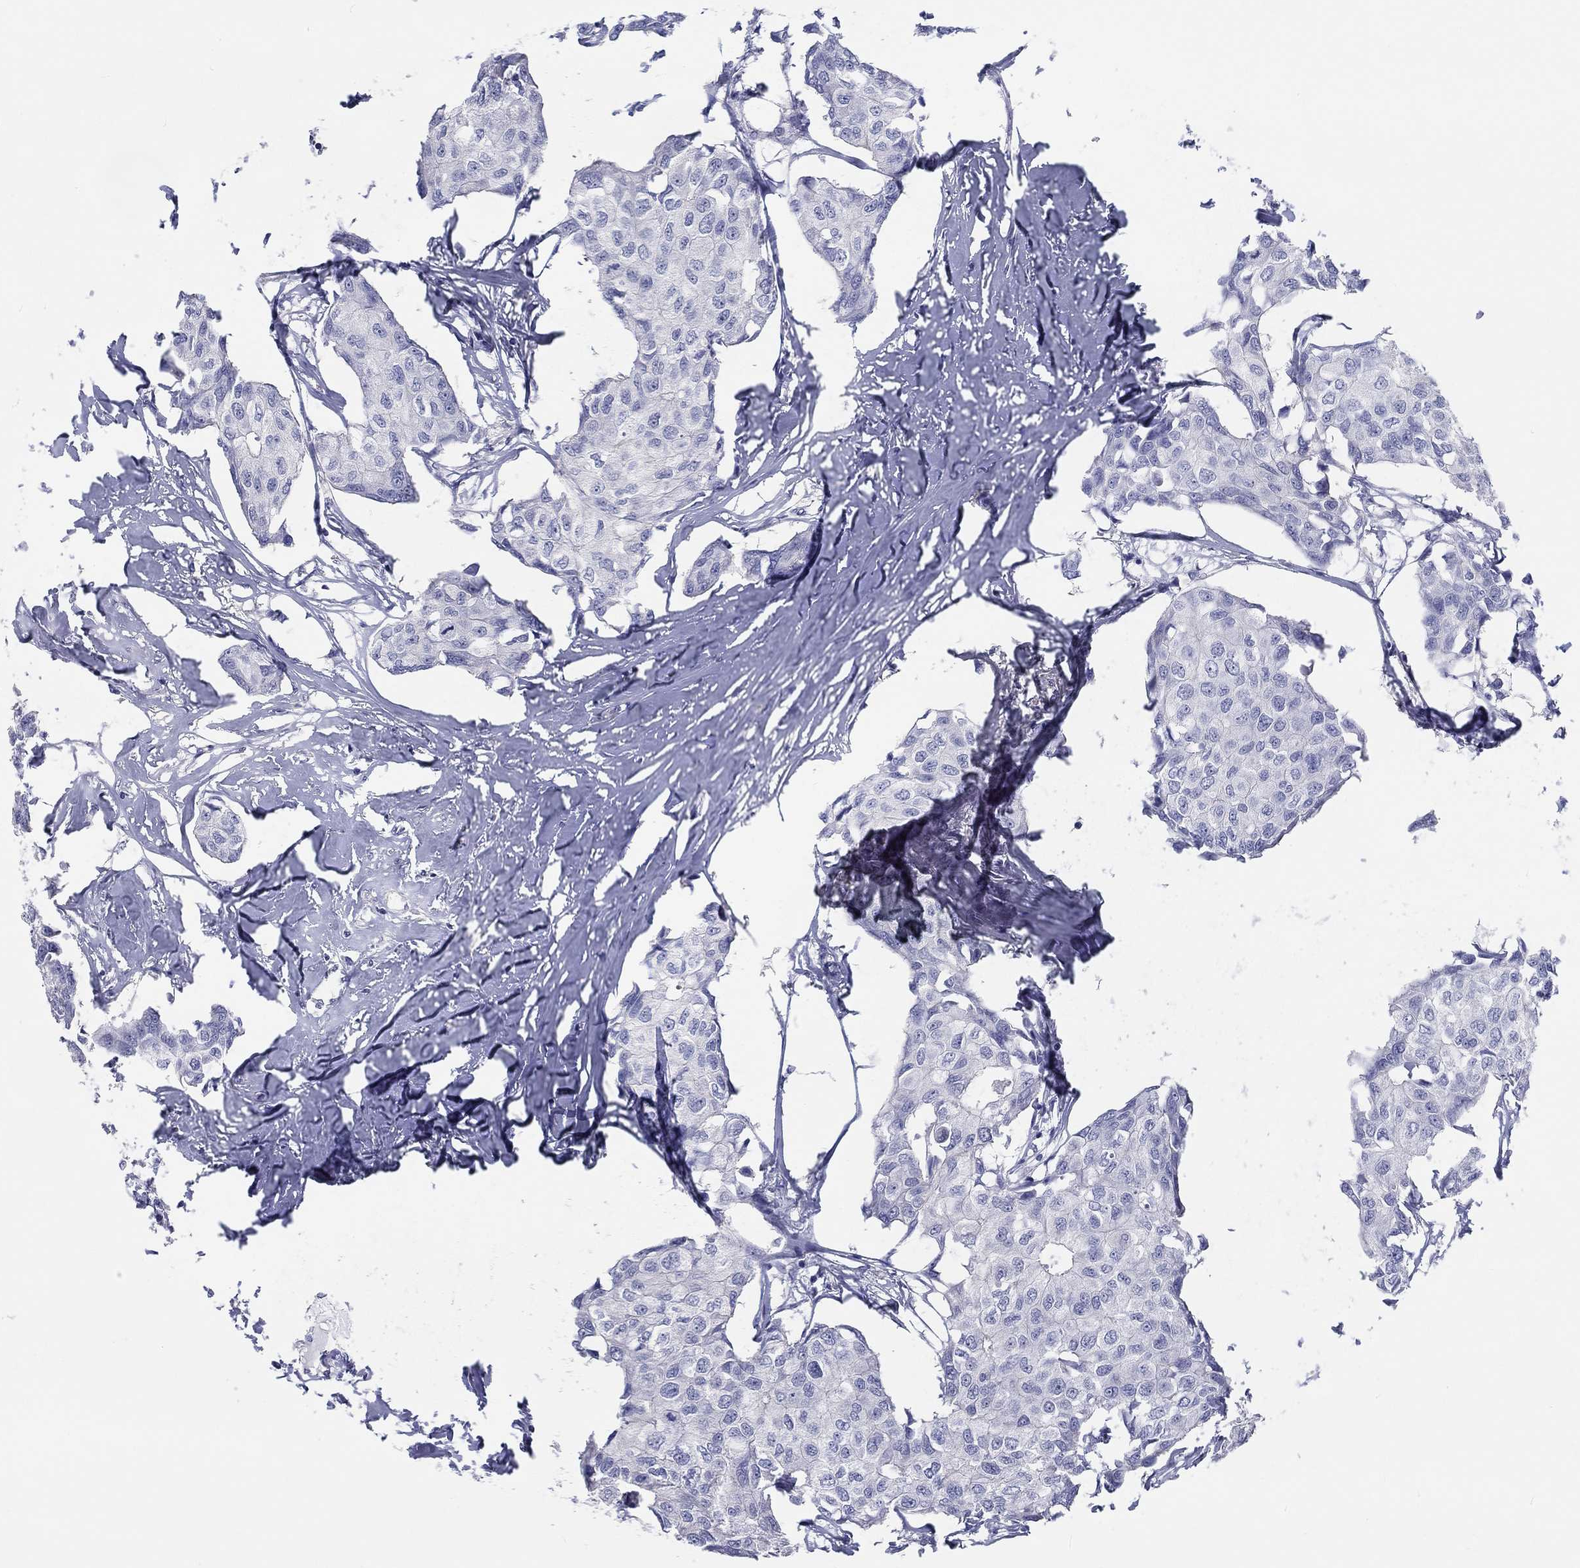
{"staining": {"intensity": "negative", "quantity": "none", "location": "none"}, "tissue": "breast cancer", "cell_type": "Tumor cells", "image_type": "cancer", "snomed": [{"axis": "morphology", "description": "Duct carcinoma"}, {"axis": "topography", "description": "Breast"}], "caption": "Tumor cells are negative for protein expression in human breast cancer.", "gene": "CRYGD", "patient": {"sex": "female", "age": 80}}